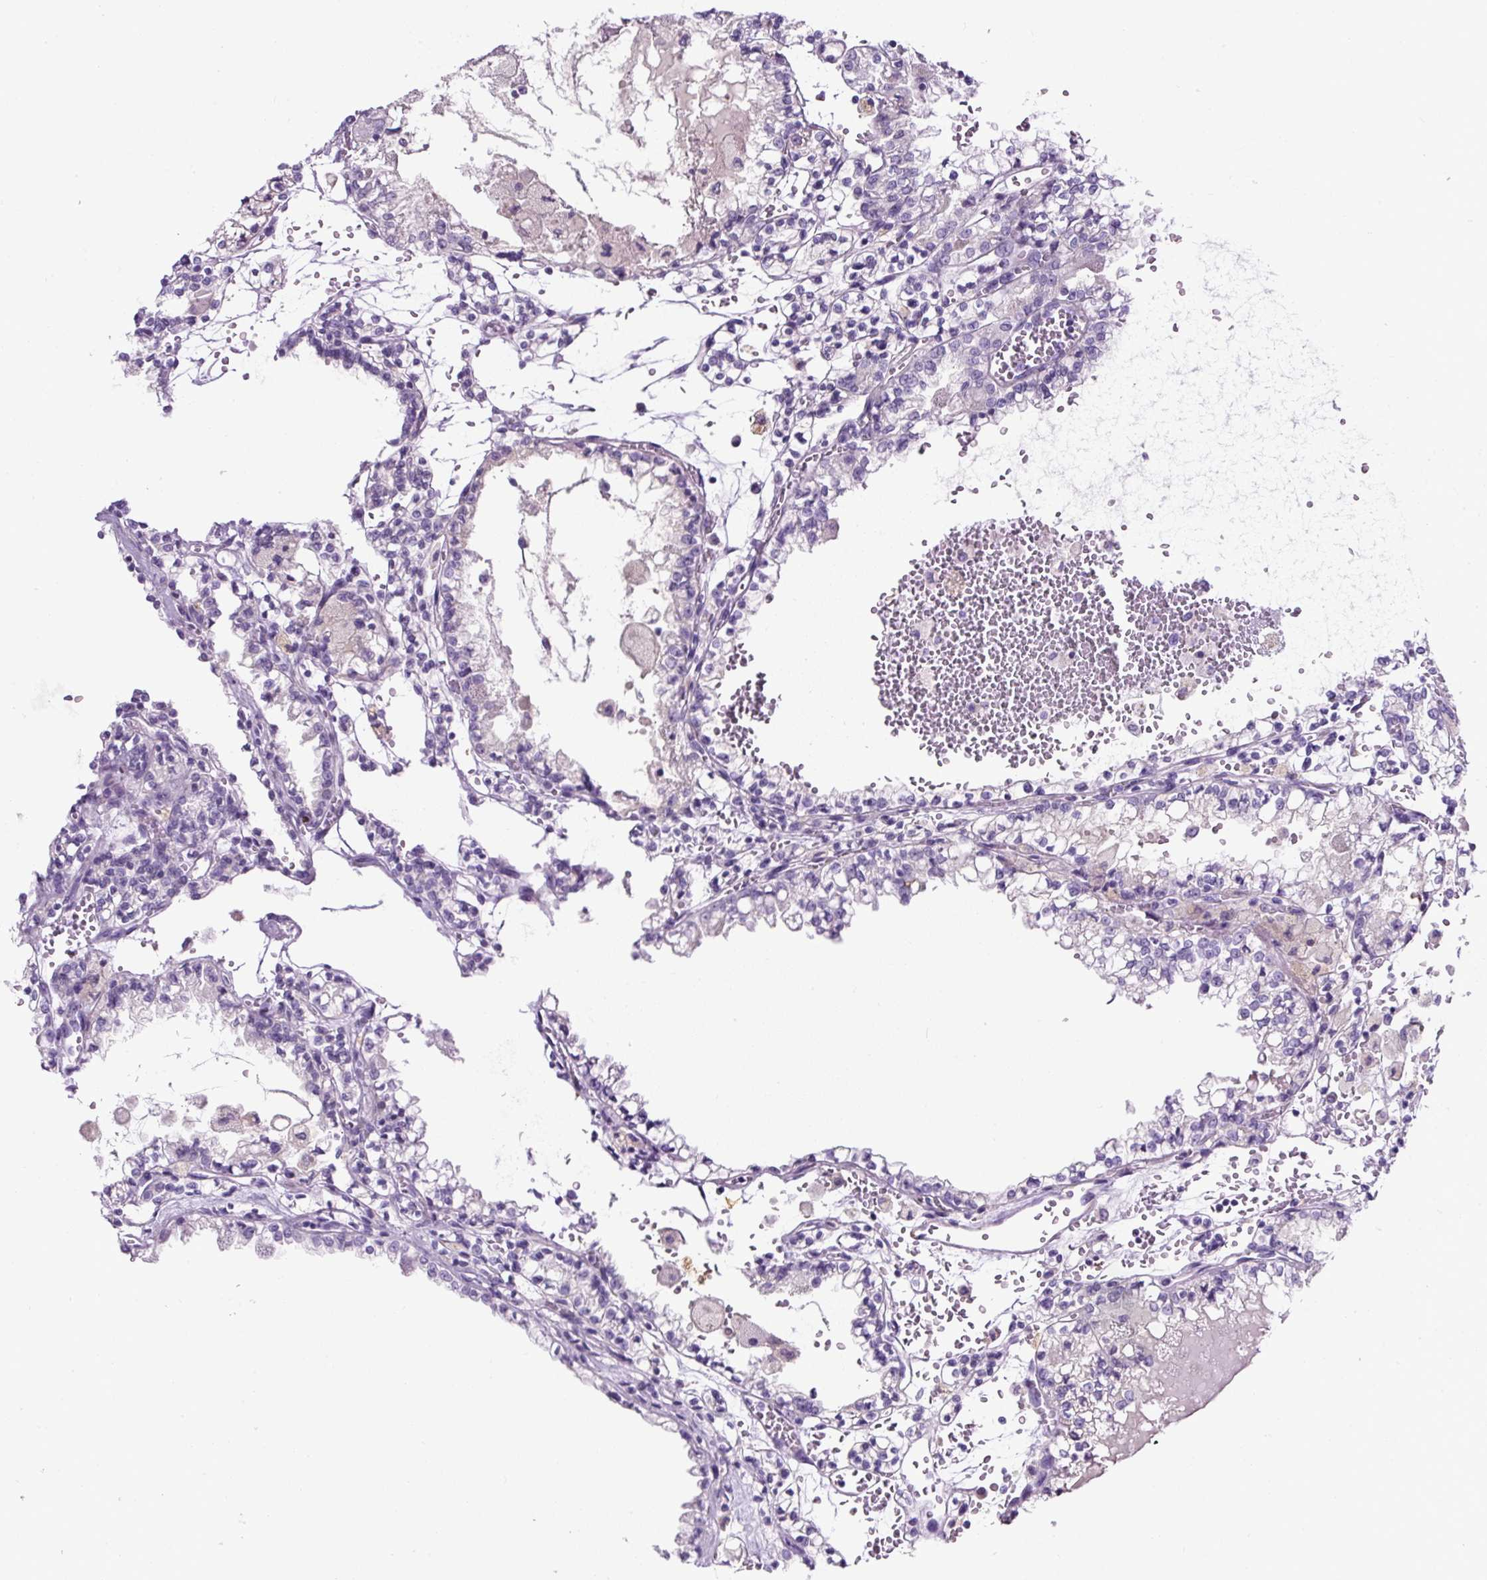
{"staining": {"intensity": "negative", "quantity": "none", "location": "none"}, "tissue": "renal cancer", "cell_type": "Tumor cells", "image_type": "cancer", "snomed": [{"axis": "morphology", "description": "Adenocarcinoma, NOS"}, {"axis": "topography", "description": "Kidney"}], "caption": "An immunohistochemistry (IHC) image of renal cancer is shown. There is no staining in tumor cells of renal cancer. Brightfield microscopy of immunohistochemistry stained with DAB (brown) and hematoxylin (blue), captured at high magnification.", "gene": "SP8", "patient": {"sex": "female", "age": 56}}